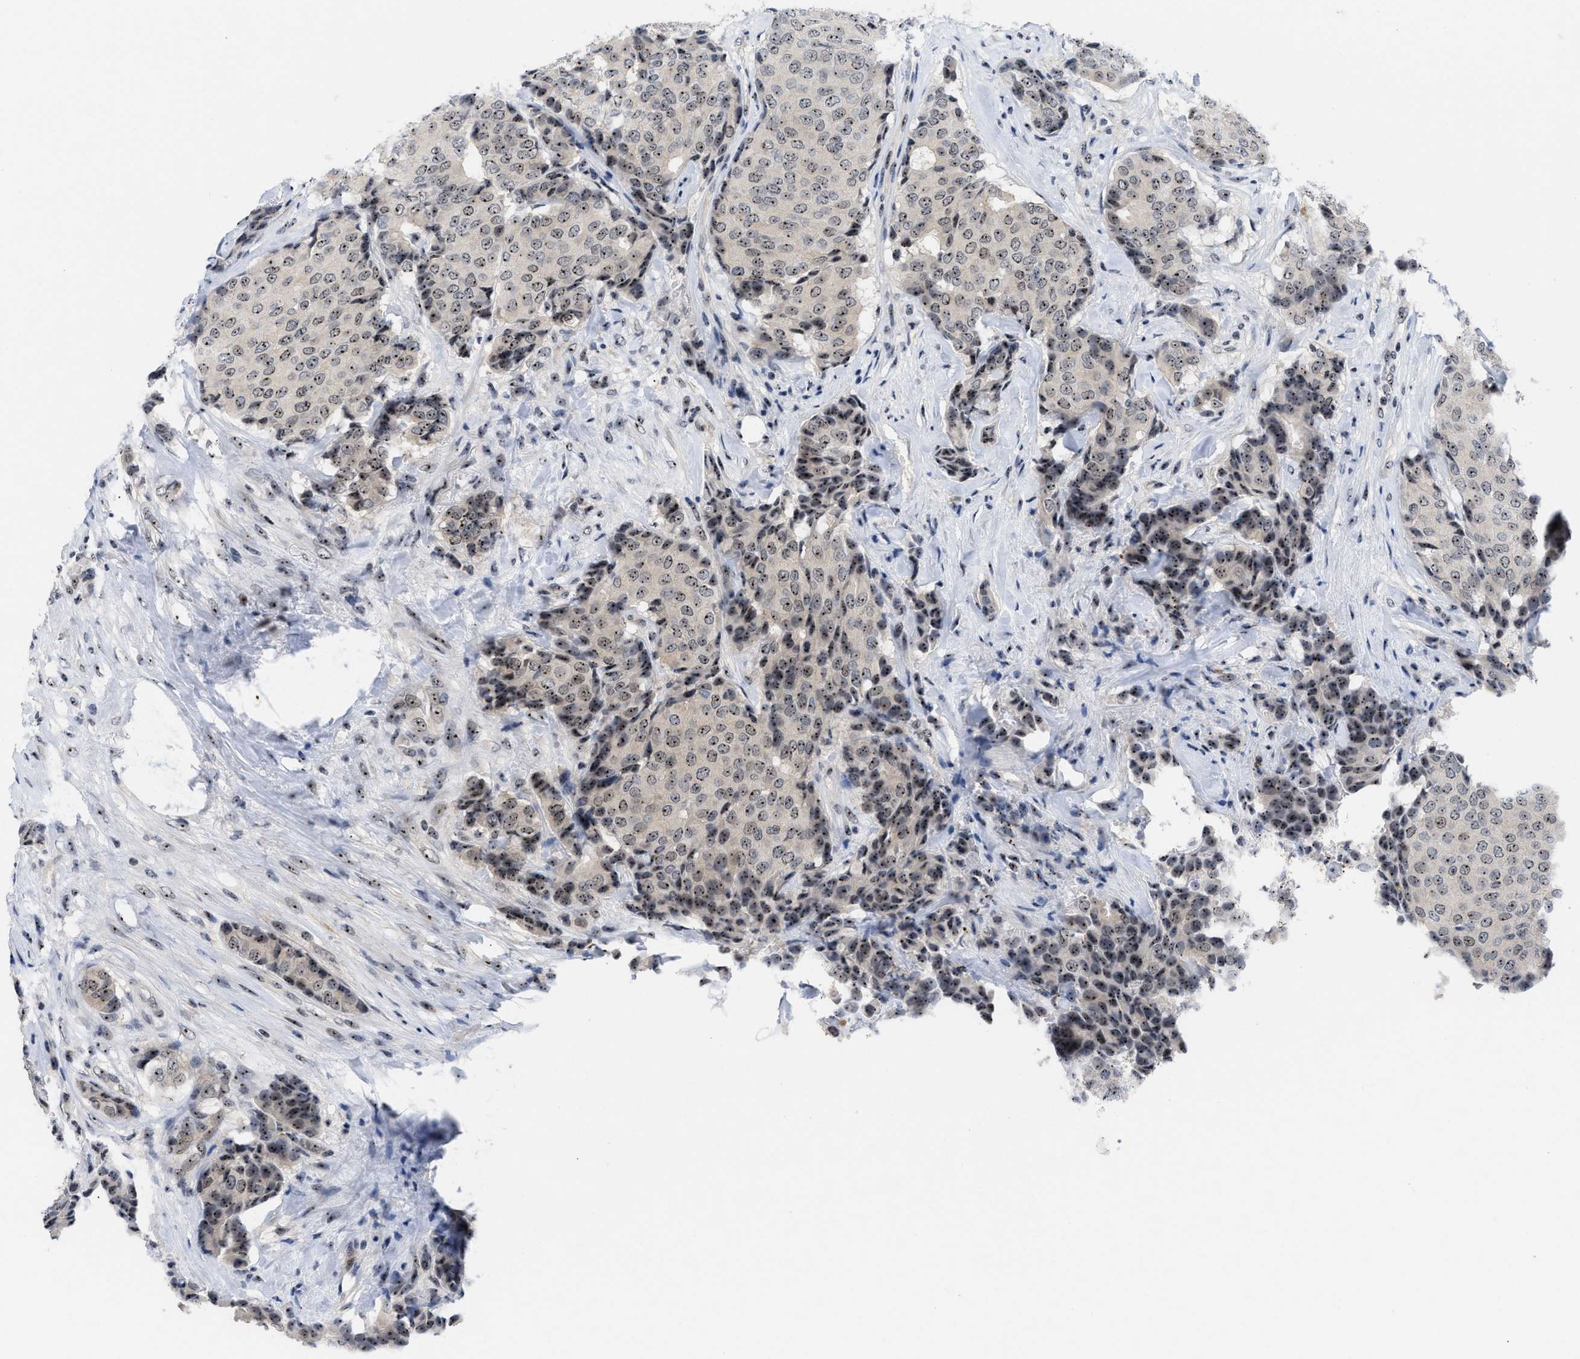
{"staining": {"intensity": "moderate", "quantity": "25%-75%", "location": "nuclear"}, "tissue": "breast cancer", "cell_type": "Tumor cells", "image_type": "cancer", "snomed": [{"axis": "morphology", "description": "Duct carcinoma"}, {"axis": "topography", "description": "Breast"}], "caption": "DAB immunohistochemical staining of human breast infiltrating ductal carcinoma reveals moderate nuclear protein positivity in approximately 25%-75% of tumor cells. Using DAB (3,3'-diaminobenzidine) (brown) and hematoxylin (blue) stains, captured at high magnification using brightfield microscopy.", "gene": "NOP58", "patient": {"sex": "female", "age": 75}}